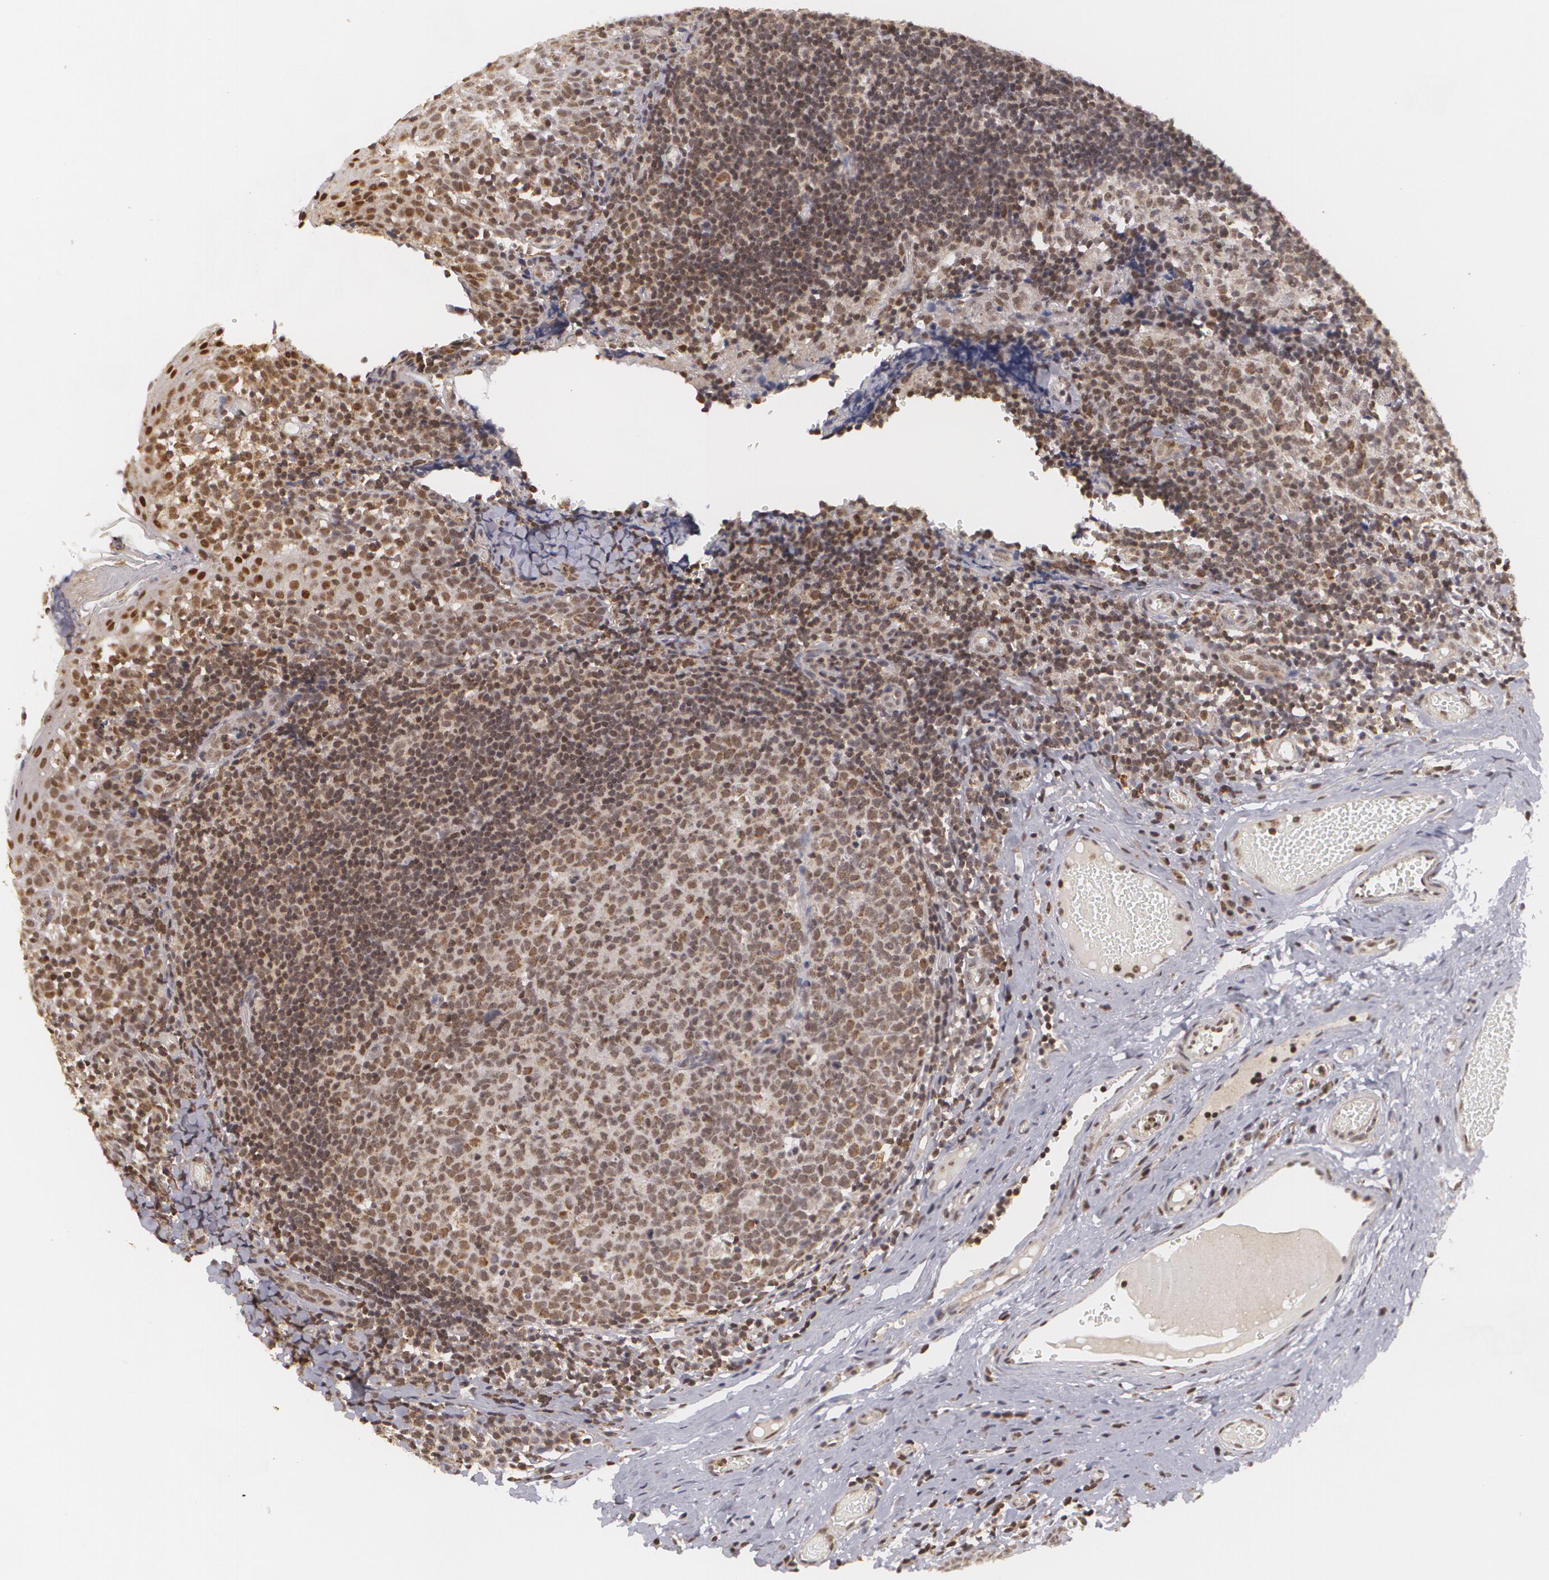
{"staining": {"intensity": "moderate", "quantity": ">75%", "location": "nuclear"}, "tissue": "tonsil", "cell_type": "Germinal center cells", "image_type": "normal", "snomed": [{"axis": "morphology", "description": "Normal tissue, NOS"}, {"axis": "topography", "description": "Tonsil"}], "caption": "A medium amount of moderate nuclear staining is seen in approximately >75% of germinal center cells in benign tonsil. (IHC, brightfield microscopy, high magnification).", "gene": "MXD1", "patient": {"sex": "female", "age": 34}}